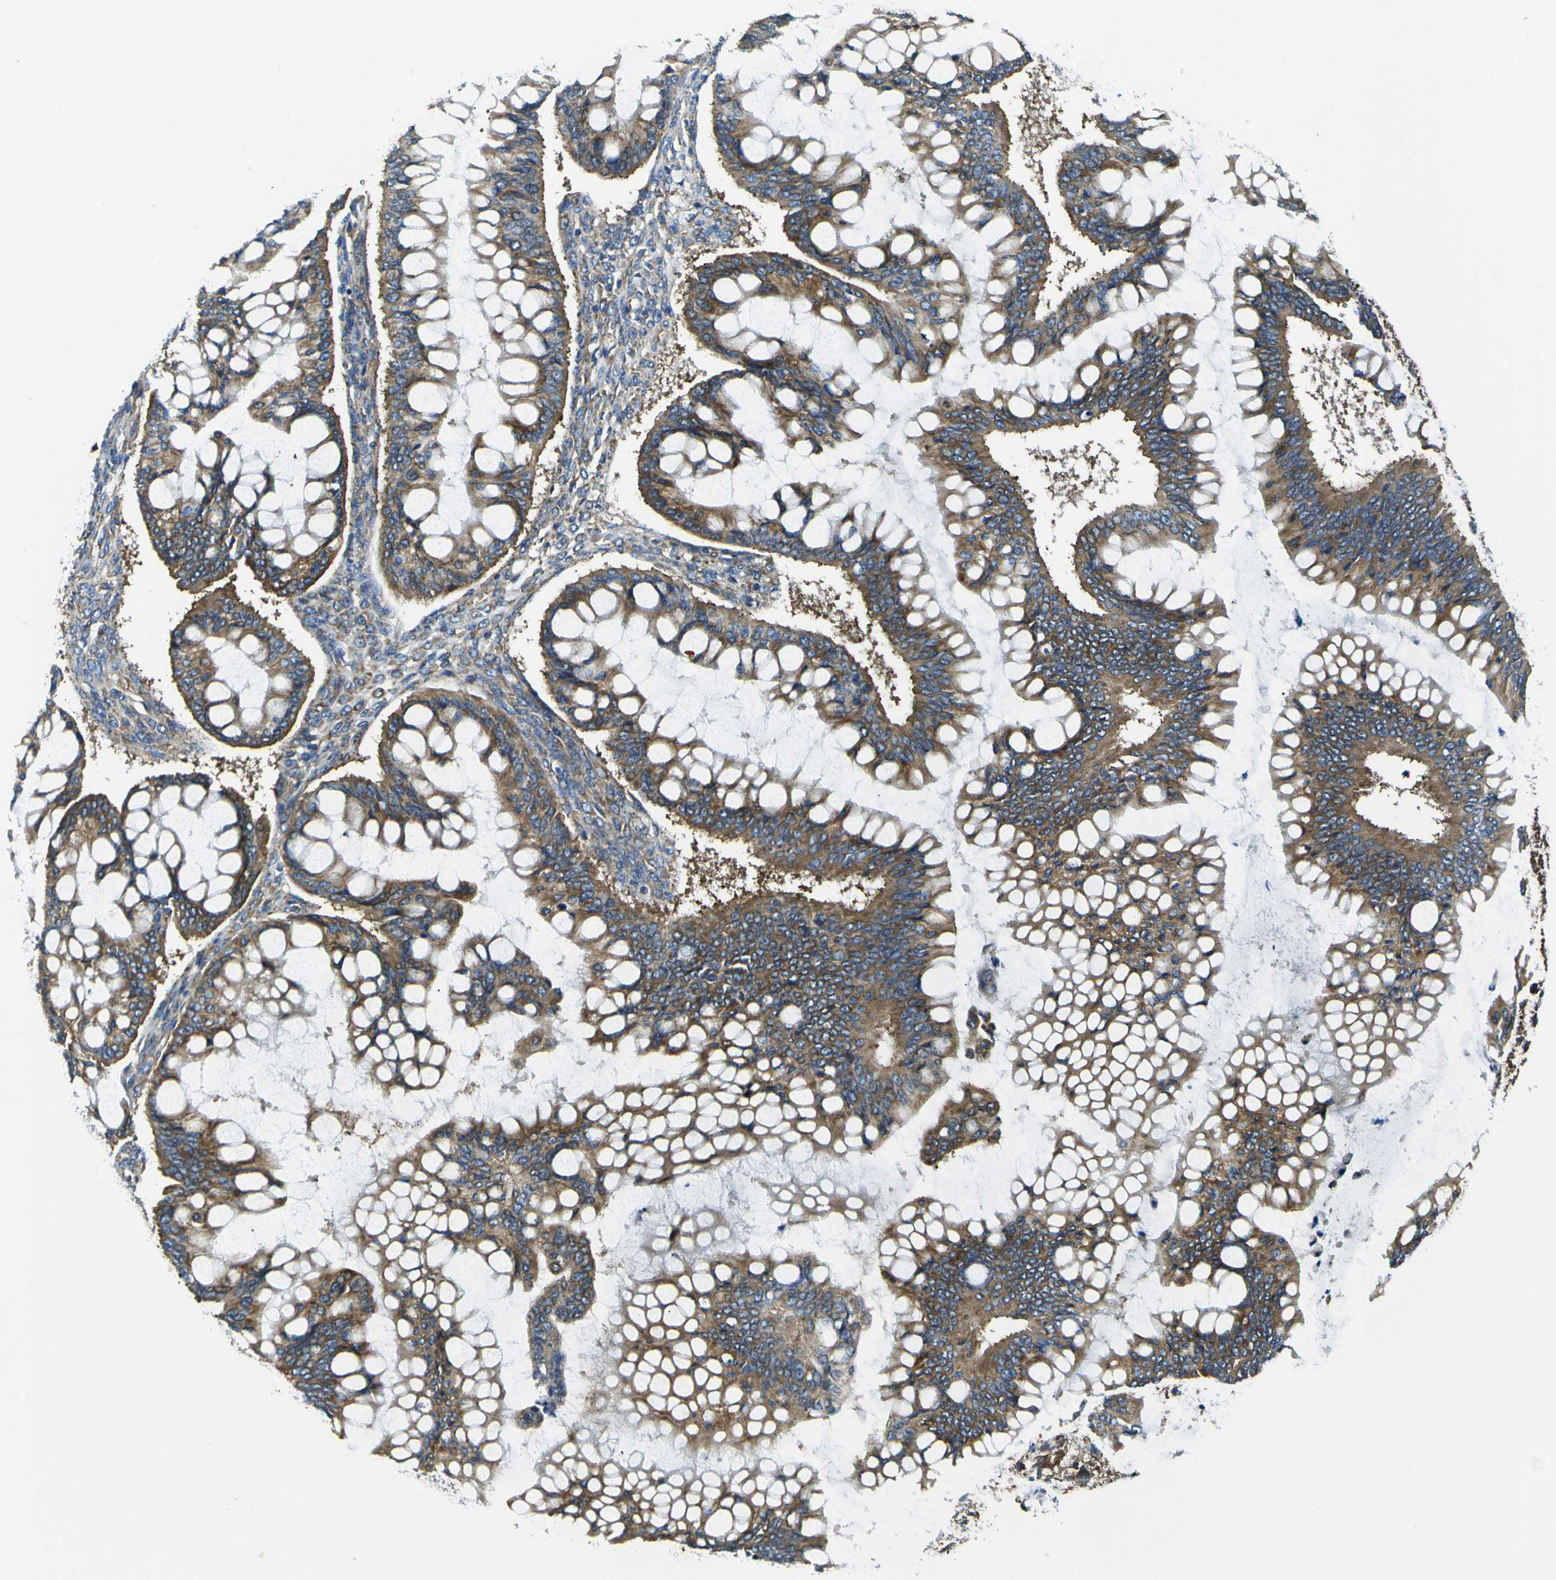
{"staining": {"intensity": "moderate", "quantity": ">75%", "location": "cytoplasmic/membranous"}, "tissue": "ovarian cancer", "cell_type": "Tumor cells", "image_type": "cancer", "snomed": [{"axis": "morphology", "description": "Cystadenocarcinoma, mucinous, NOS"}, {"axis": "topography", "description": "Ovary"}], "caption": "Protein expression analysis of mucinous cystadenocarcinoma (ovarian) exhibits moderate cytoplasmic/membranous expression in about >75% of tumor cells.", "gene": "RPSA", "patient": {"sex": "female", "age": 73}}